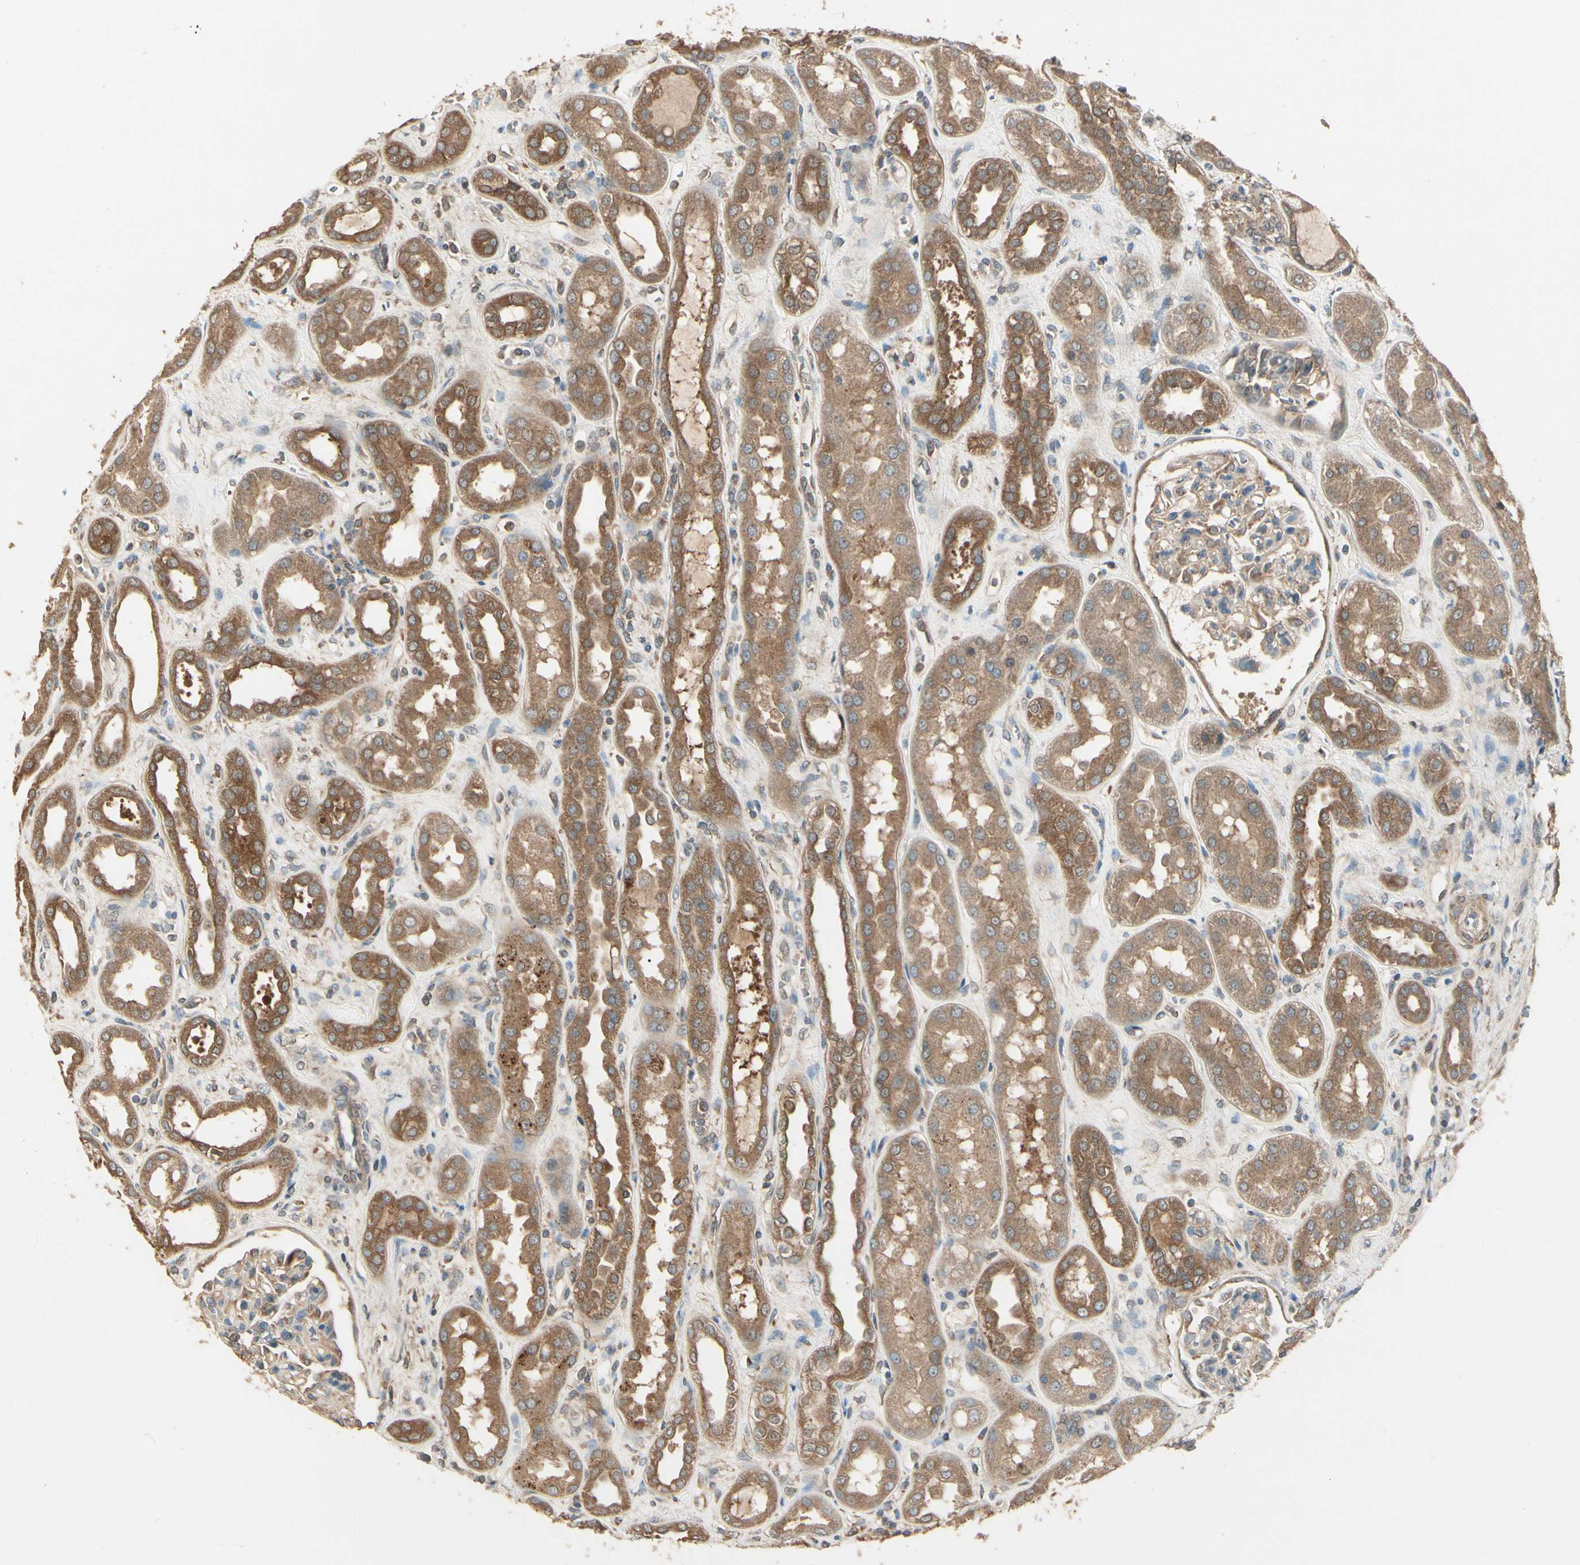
{"staining": {"intensity": "moderate", "quantity": ">75%", "location": "cytoplasmic/membranous"}, "tissue": "kidney", "cell_type": "Cells in glomeruli", "image_type": "normal", "snomed": [{"axis": "morphology", "description": "Normal tissue, NOS"}, {"axis": "topography", "description": "Kidney"}], "caption": "Brown immunohistochemical staining in benign human kidney reveals moderate cytoplasmic/membranous staining in about >75% of cells in glomeruli. (IHC, brightfield microscopy, high magnification).", "gene": "CCT7", "patient": {"sex": "male", "age": 59}}